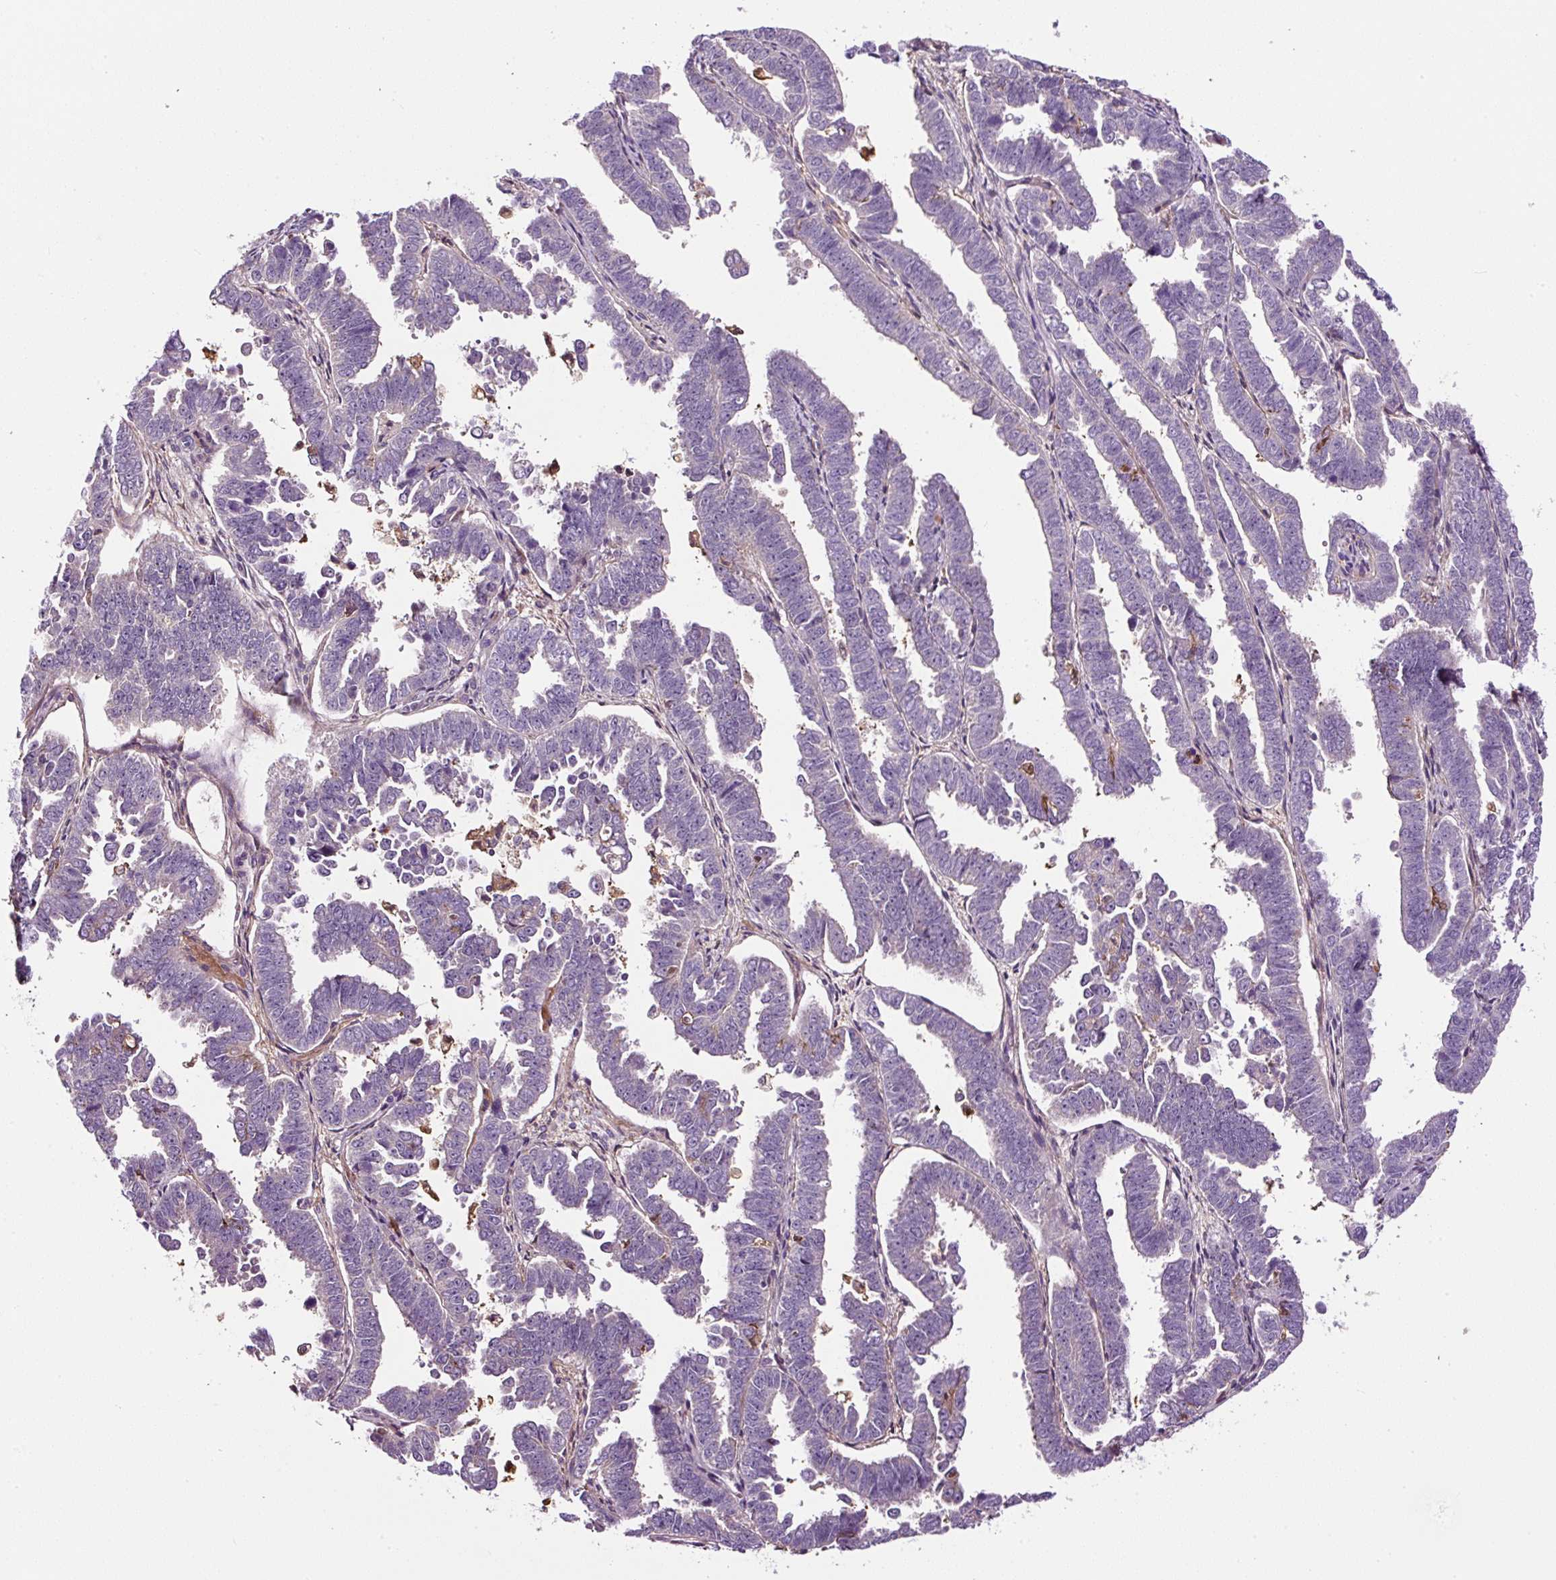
{"staining": {"intensity": "negative", "quantity": "none", "location": "none"}, "tissue": "endometrial cancer", "cell_type": "Tumor cells", "image_type": "cancer", "snomed": [{"axis": "morphology", "description": "Adenocarcinoma, NOS"}, {"axis": "topography", "description": "Endometrium"}], "caption": "A high-resolution image shows IHC staining of adenocarcinoma (endometrial), which exhibits no significant positivity in tumor cells.", "gene": "LRRC24", "patient": {"sex": "female", "age": 75}}